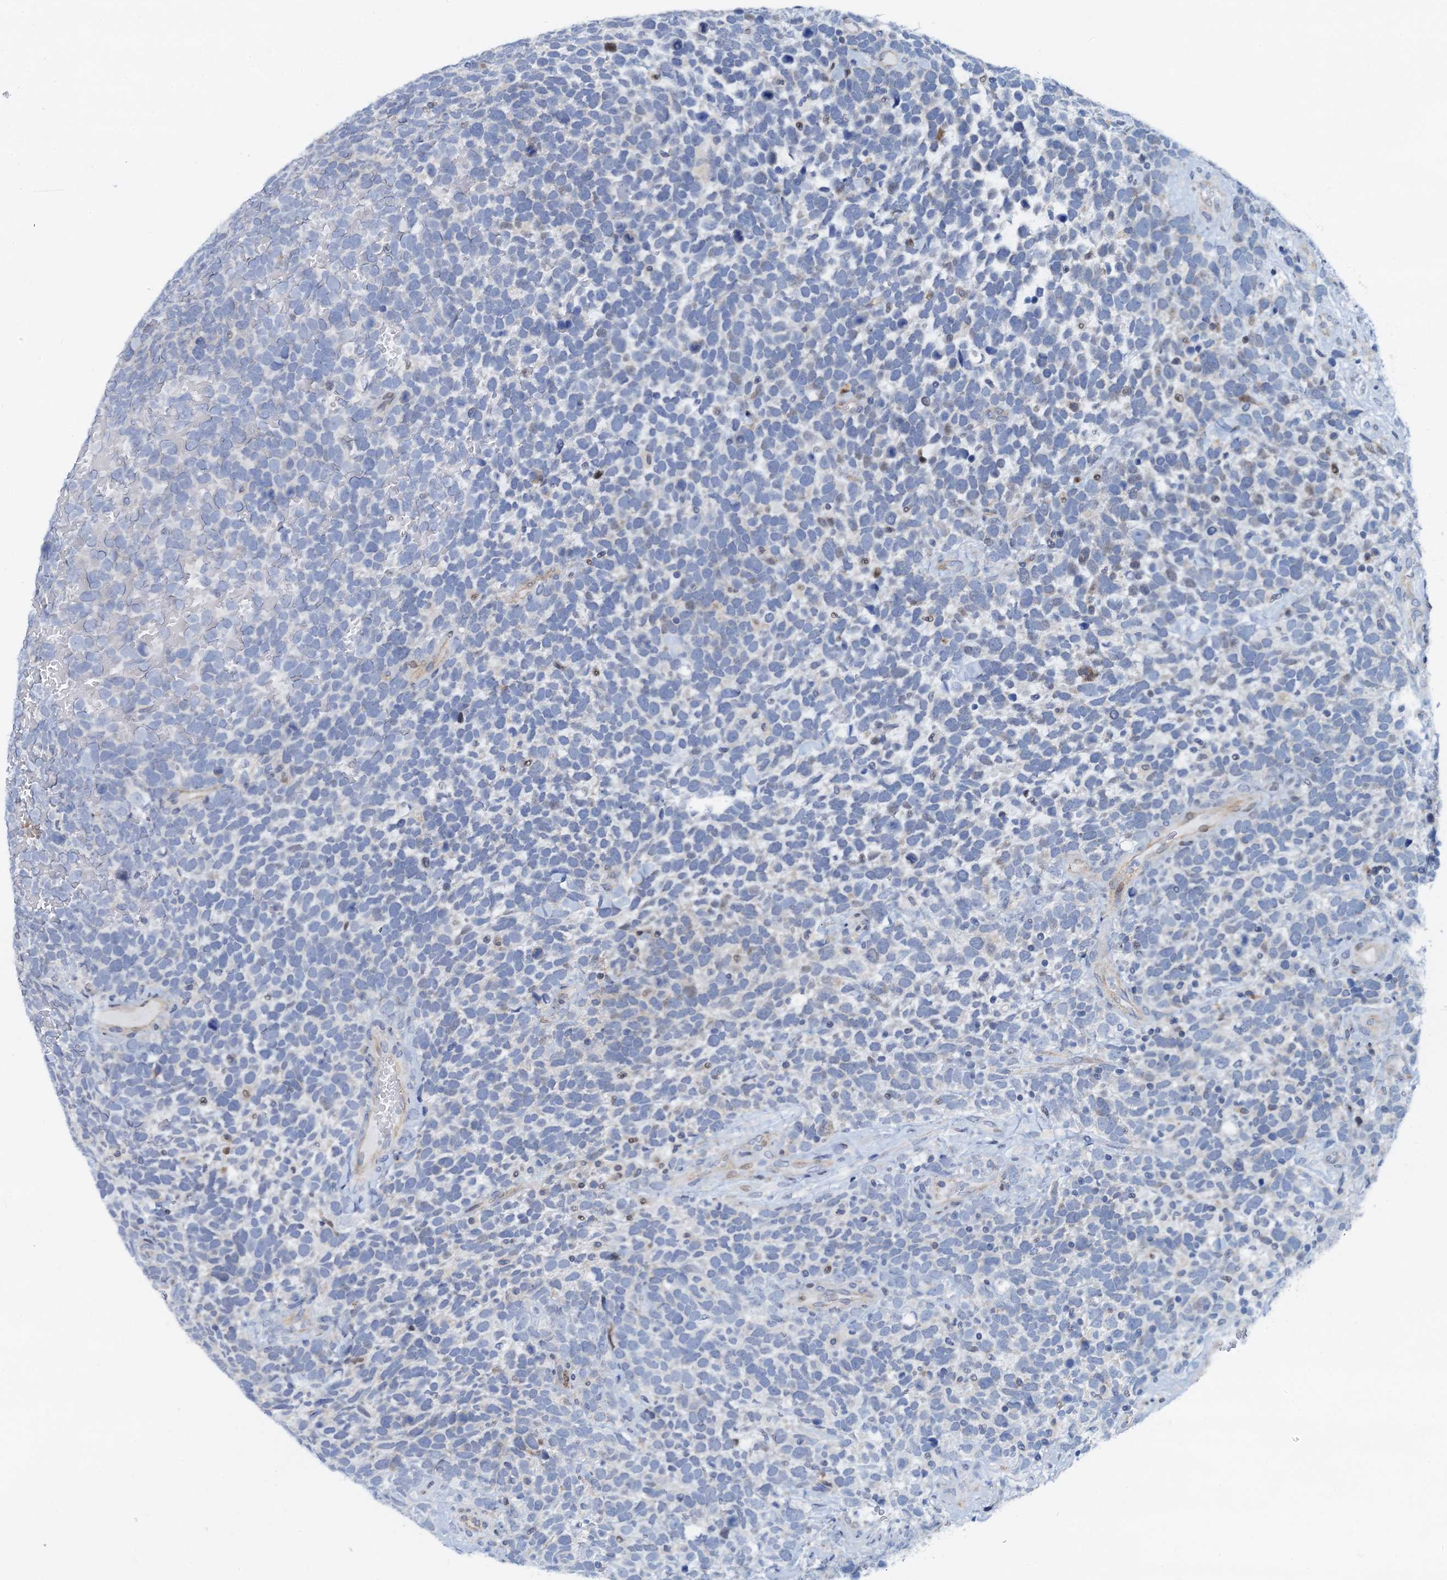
{"staining": {"intensity": "negative", "quantity": "none", "location": "none"}, "tissue": "urothelial cancer", "cell_type": "Tumor cells", "image_type": "cancer", "snomed": [{"axis": "morphology", "description": "Urothelial carcinoma, High grade"}, {"axis": "topography", "description": "Urinary bladder"}], "caption": "Tumor cells are negative for brown protein staining in urothelial cancer.", "gene": "PTGES3", "patient": {"sex": "female", "age": 82}}